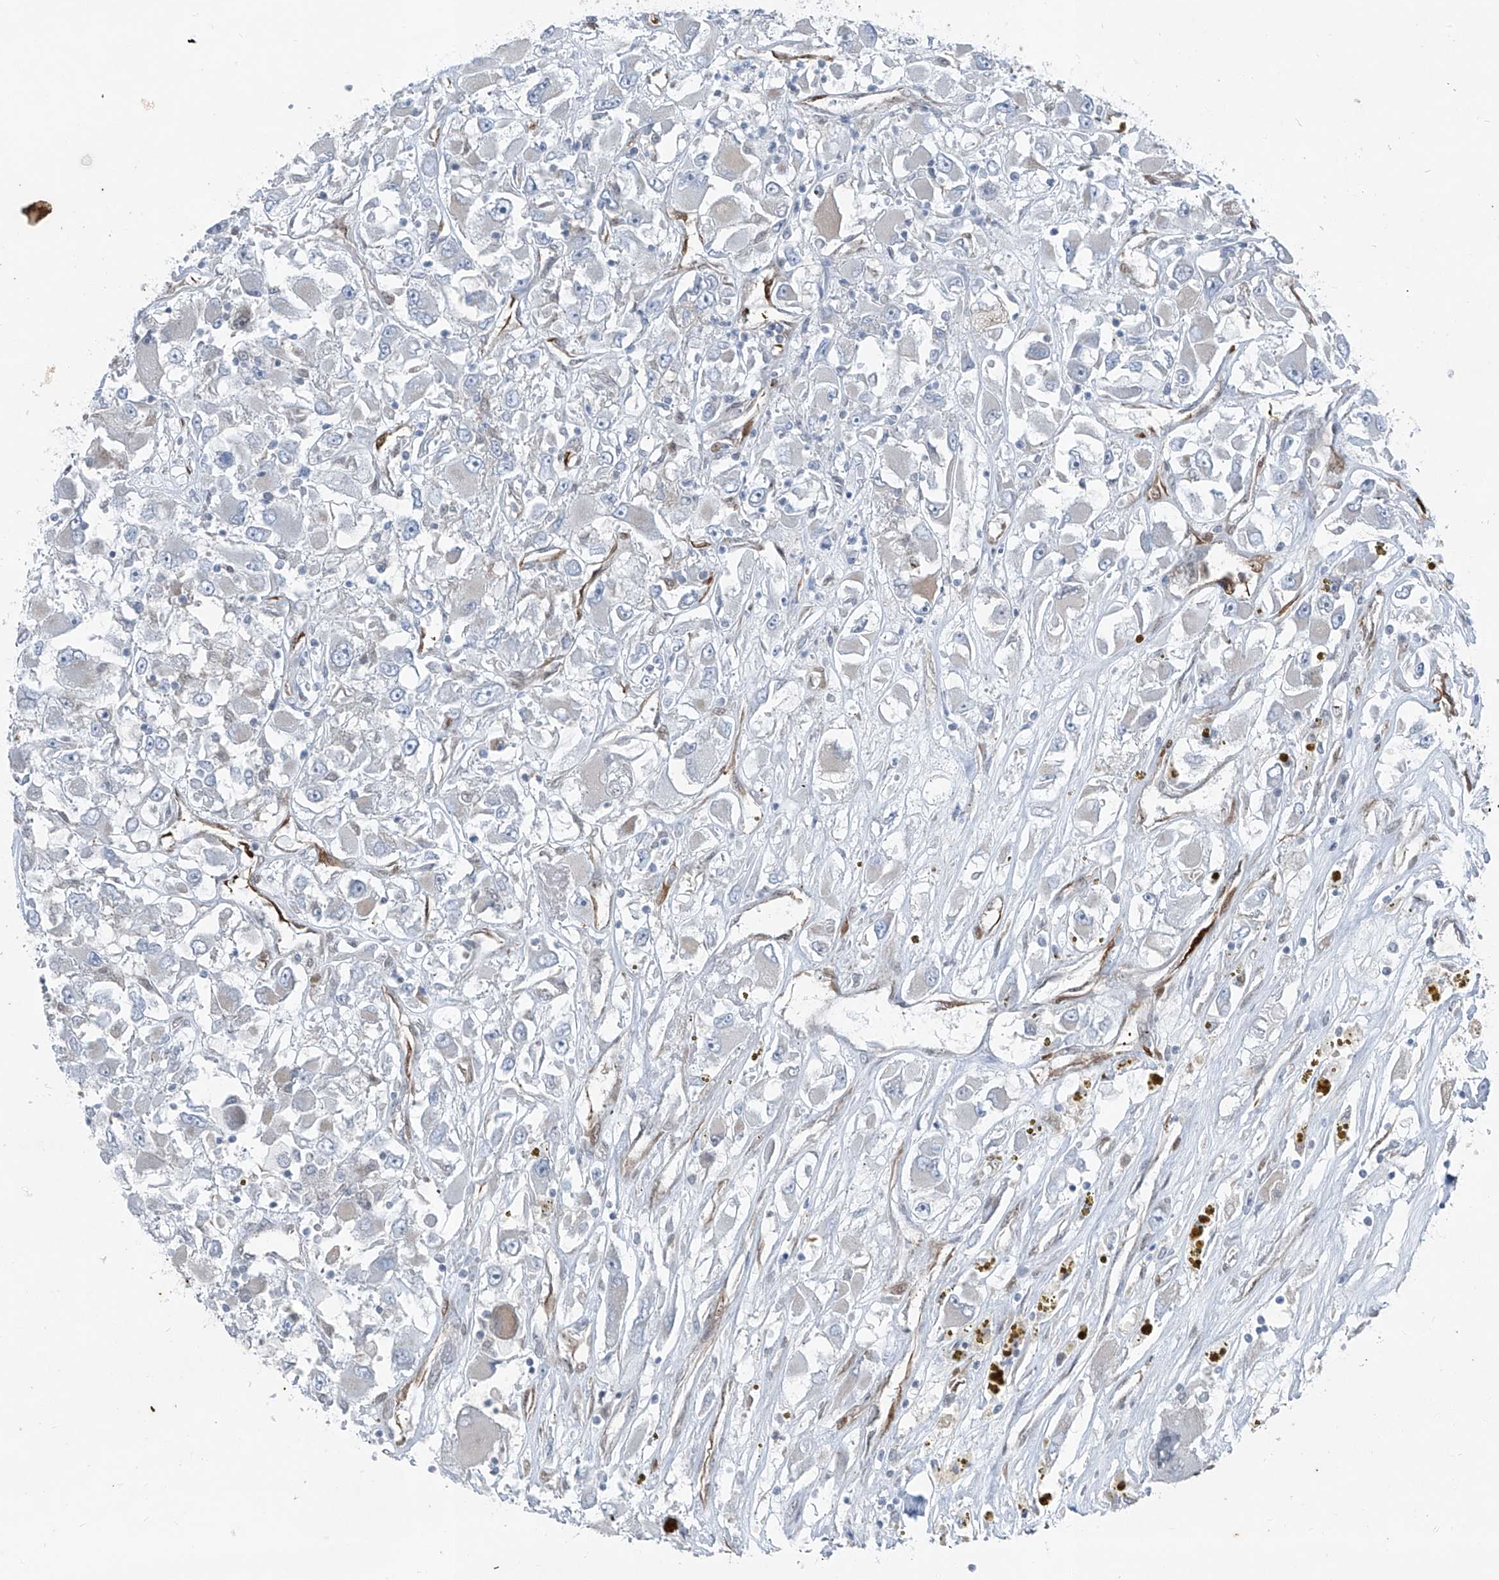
{"staining": {"intensity": "negative", "quantity": "none", "location": "none"}, "tissue": "renal cancer", "cell_type": "Tumor cells", "image_type": "cancer", "snomed": [{"axis": "morphology", "description": "Adenocarcinoma, NOS"}, {"axis": "topography", "description": "Kidney"}], "caption": "This is an IHC histopathology image of renal cancer. There is no staining in tumor cells.", "gene": "DYRK1B", "patient": {"sex": "female", "age": 52}}